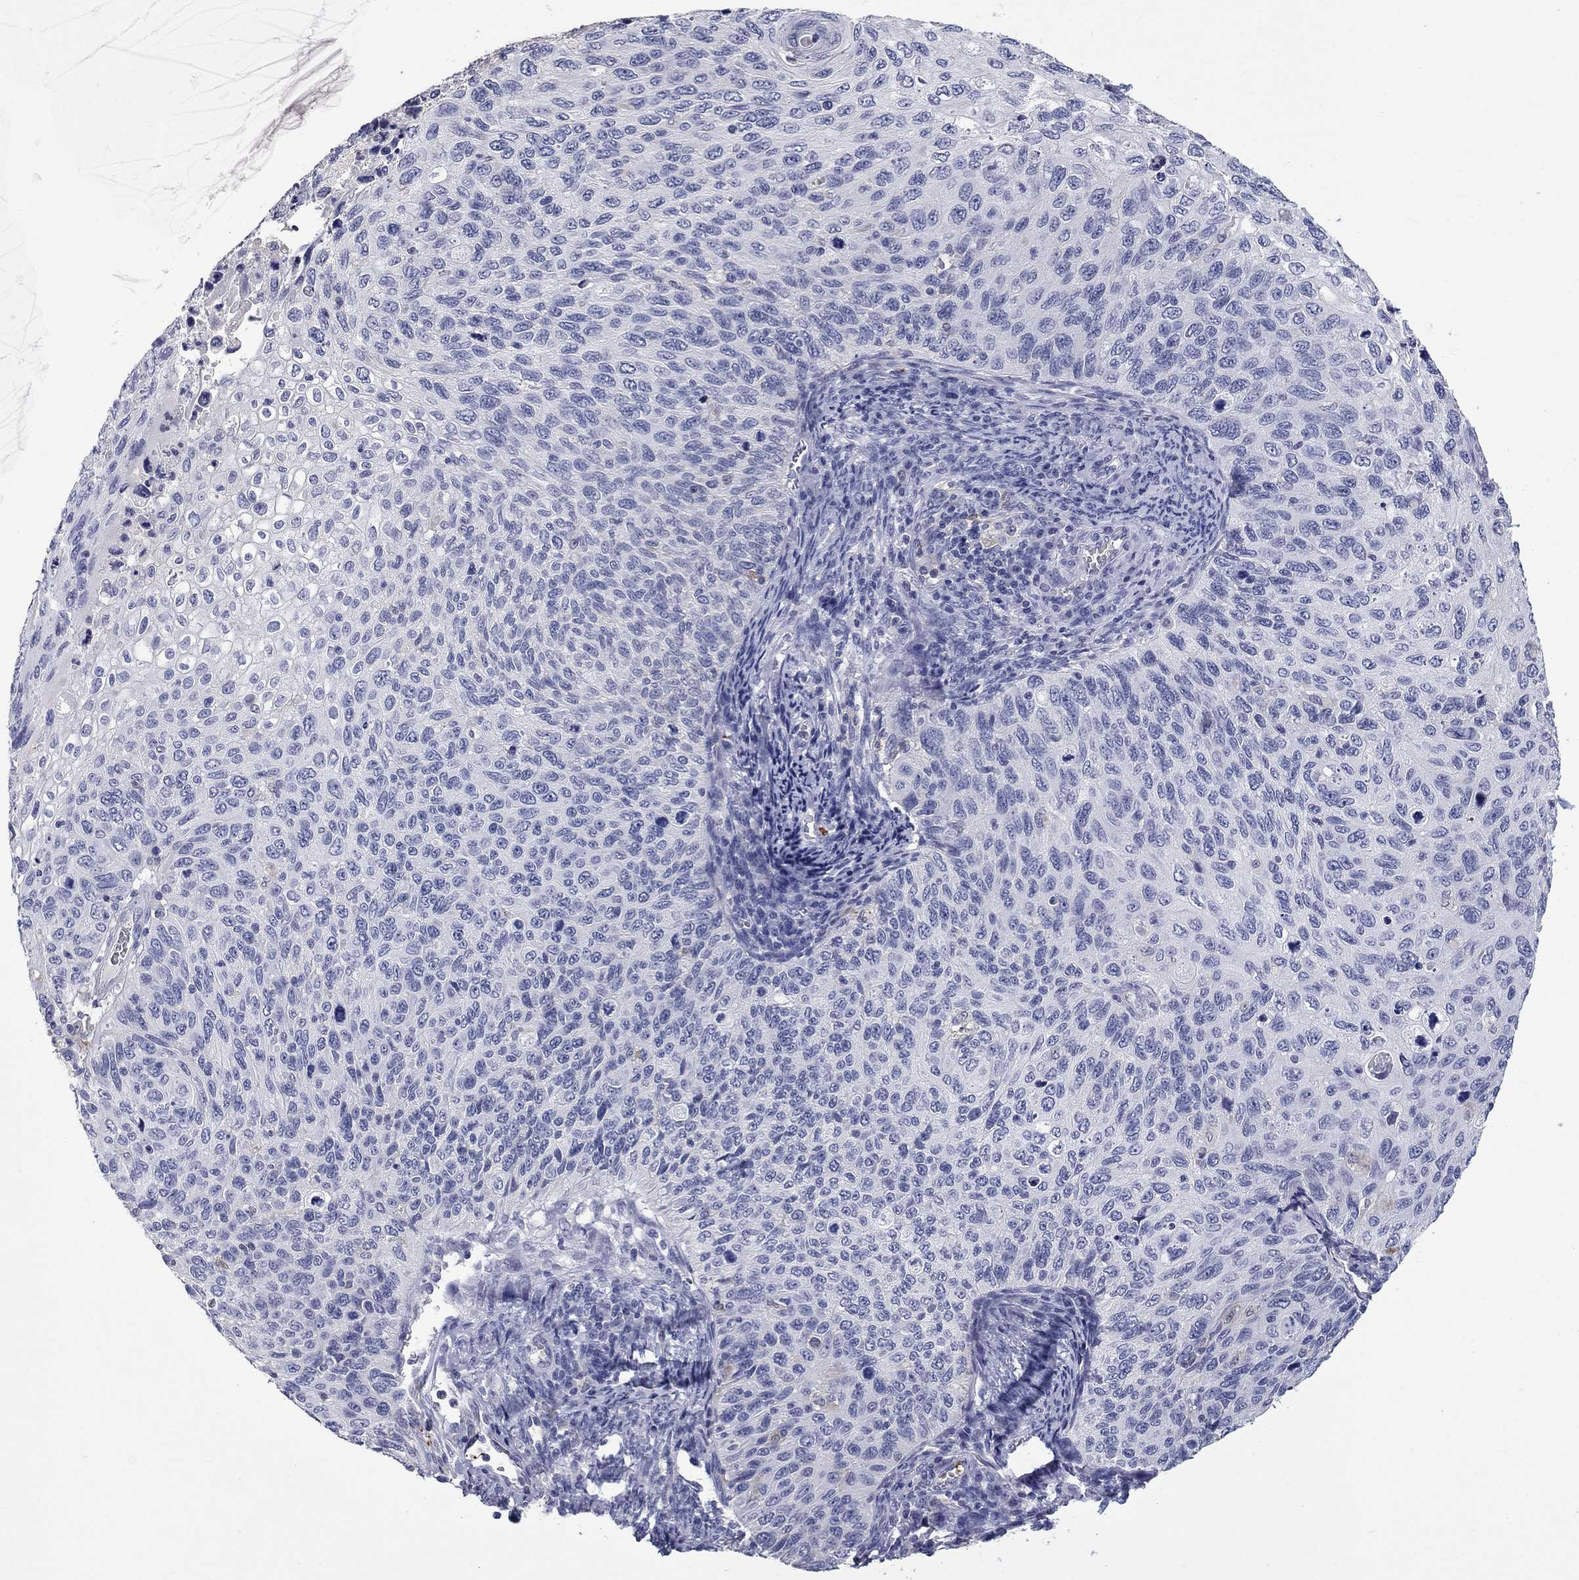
{"staining": {"intensity": "negative", "quantity": "none", "location": "none"}, "tissue": "cervical cancer", "cell_type": "Tumor cells", "image_type": "cancer", "snomed": [{"axis": "morphology", "description": "Squamous cell carcinoma, NOS"}, {"axis": "topography", "description": "Cervix"}], "caption": "IHC of human squamous cell carcinoma (cervical) exhibits no positivity in tumor cells.", "gene": "PLEK", "patient": {"sex": "female", "age": 70}}